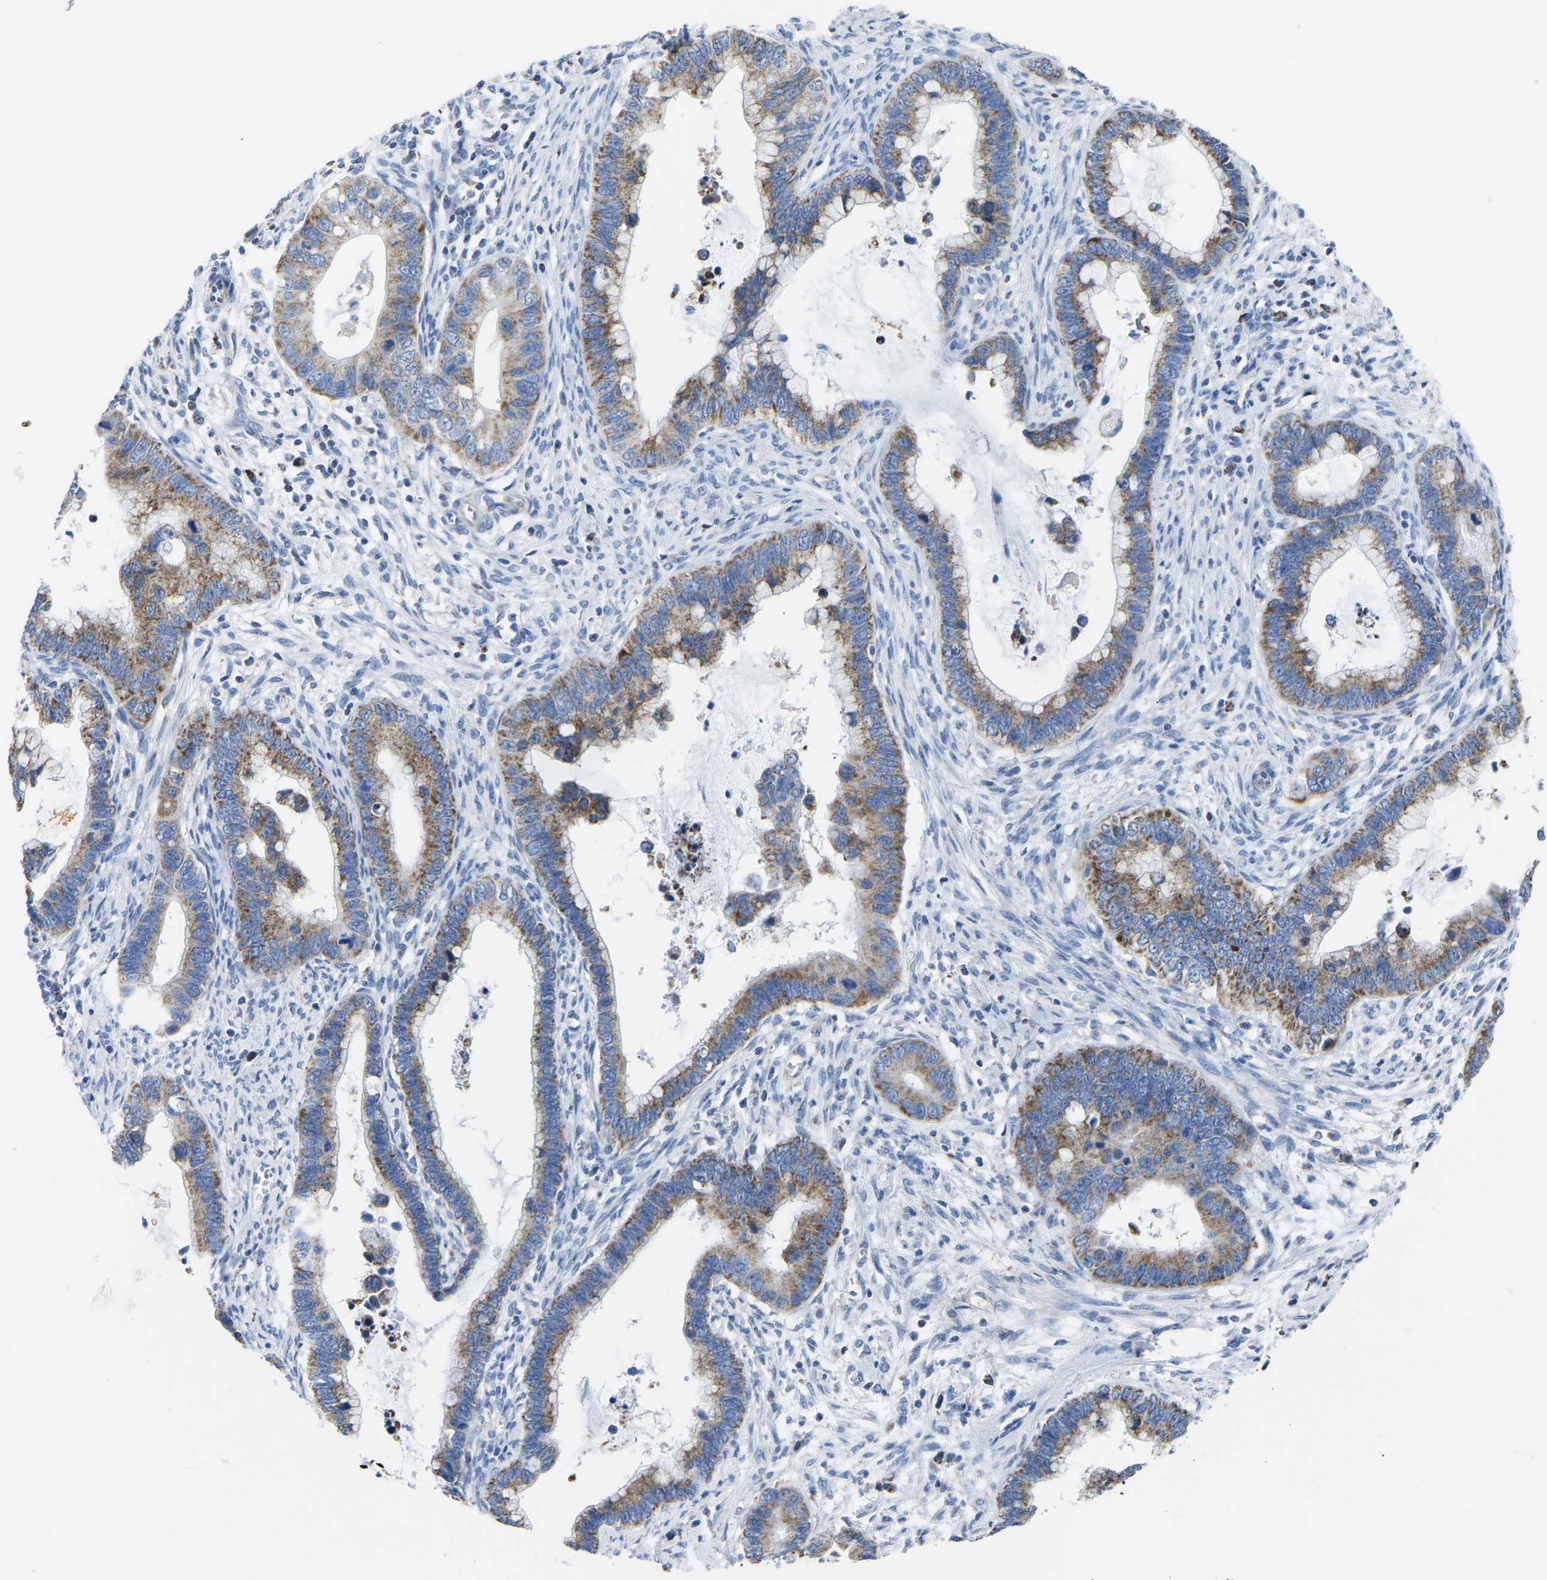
{"staining": {"intensity": "moderate", "quantity": ">75%", "location": "cytoplasmic/membranous"}, "tissue": "cervical cancer", "cell_type": "Tumor cells", "image_type": "cancer", "snomed": [{"axis": "morphology", "description": "Adenocarcinoma, NOS"}, {"axis": "topography", "description": "Cervix"}], "caption": "Immunohistochemical staining of cervical adenocarcinoma reveals medium levels of moderate cytoplasmic/membranous protein positivity in approximately >75% of tumor cells. Nuclei are stained in blue.", "gene": "ETFA", "patient": {"sex": "female", "age": 44}}